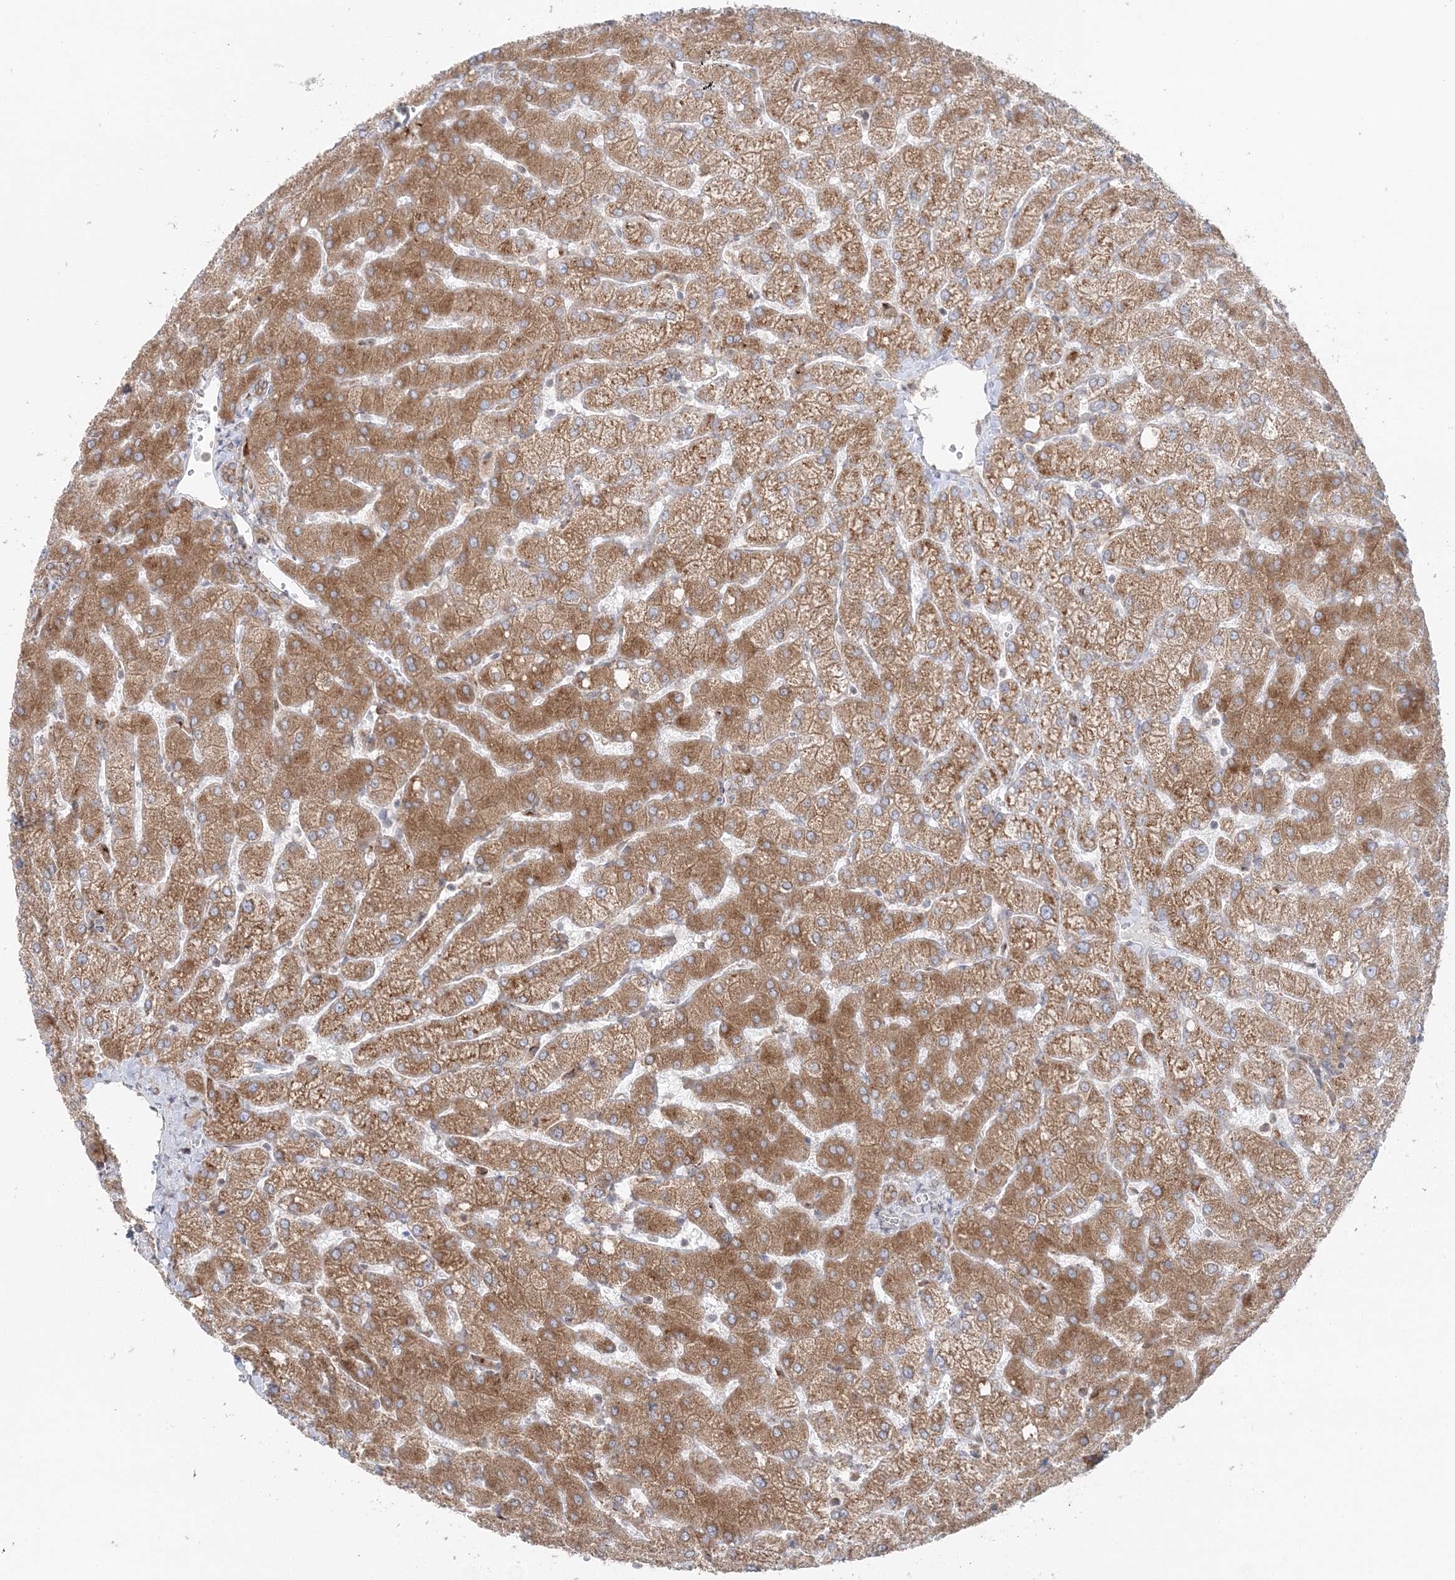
{"staining": {"intensity": "moderate", "quantity": ">75%", "location": "cytoplasmic/membranous"}, "tissue": "liver", "cell_type": "Cholangiocytes", "image_type": "normal", "snomed": [{"axis": "morphology", "description": "Normal tissue, NOS"}, {"axis": "topography", "description": "Liver"}], "caption": "Protein analysis of normal liver displays moderate cytoplasmic/membranous staining in approximately >75% of cholangiocytes.", "gene": "TMED10", "patient": {"sex": "female", "age": 54}}